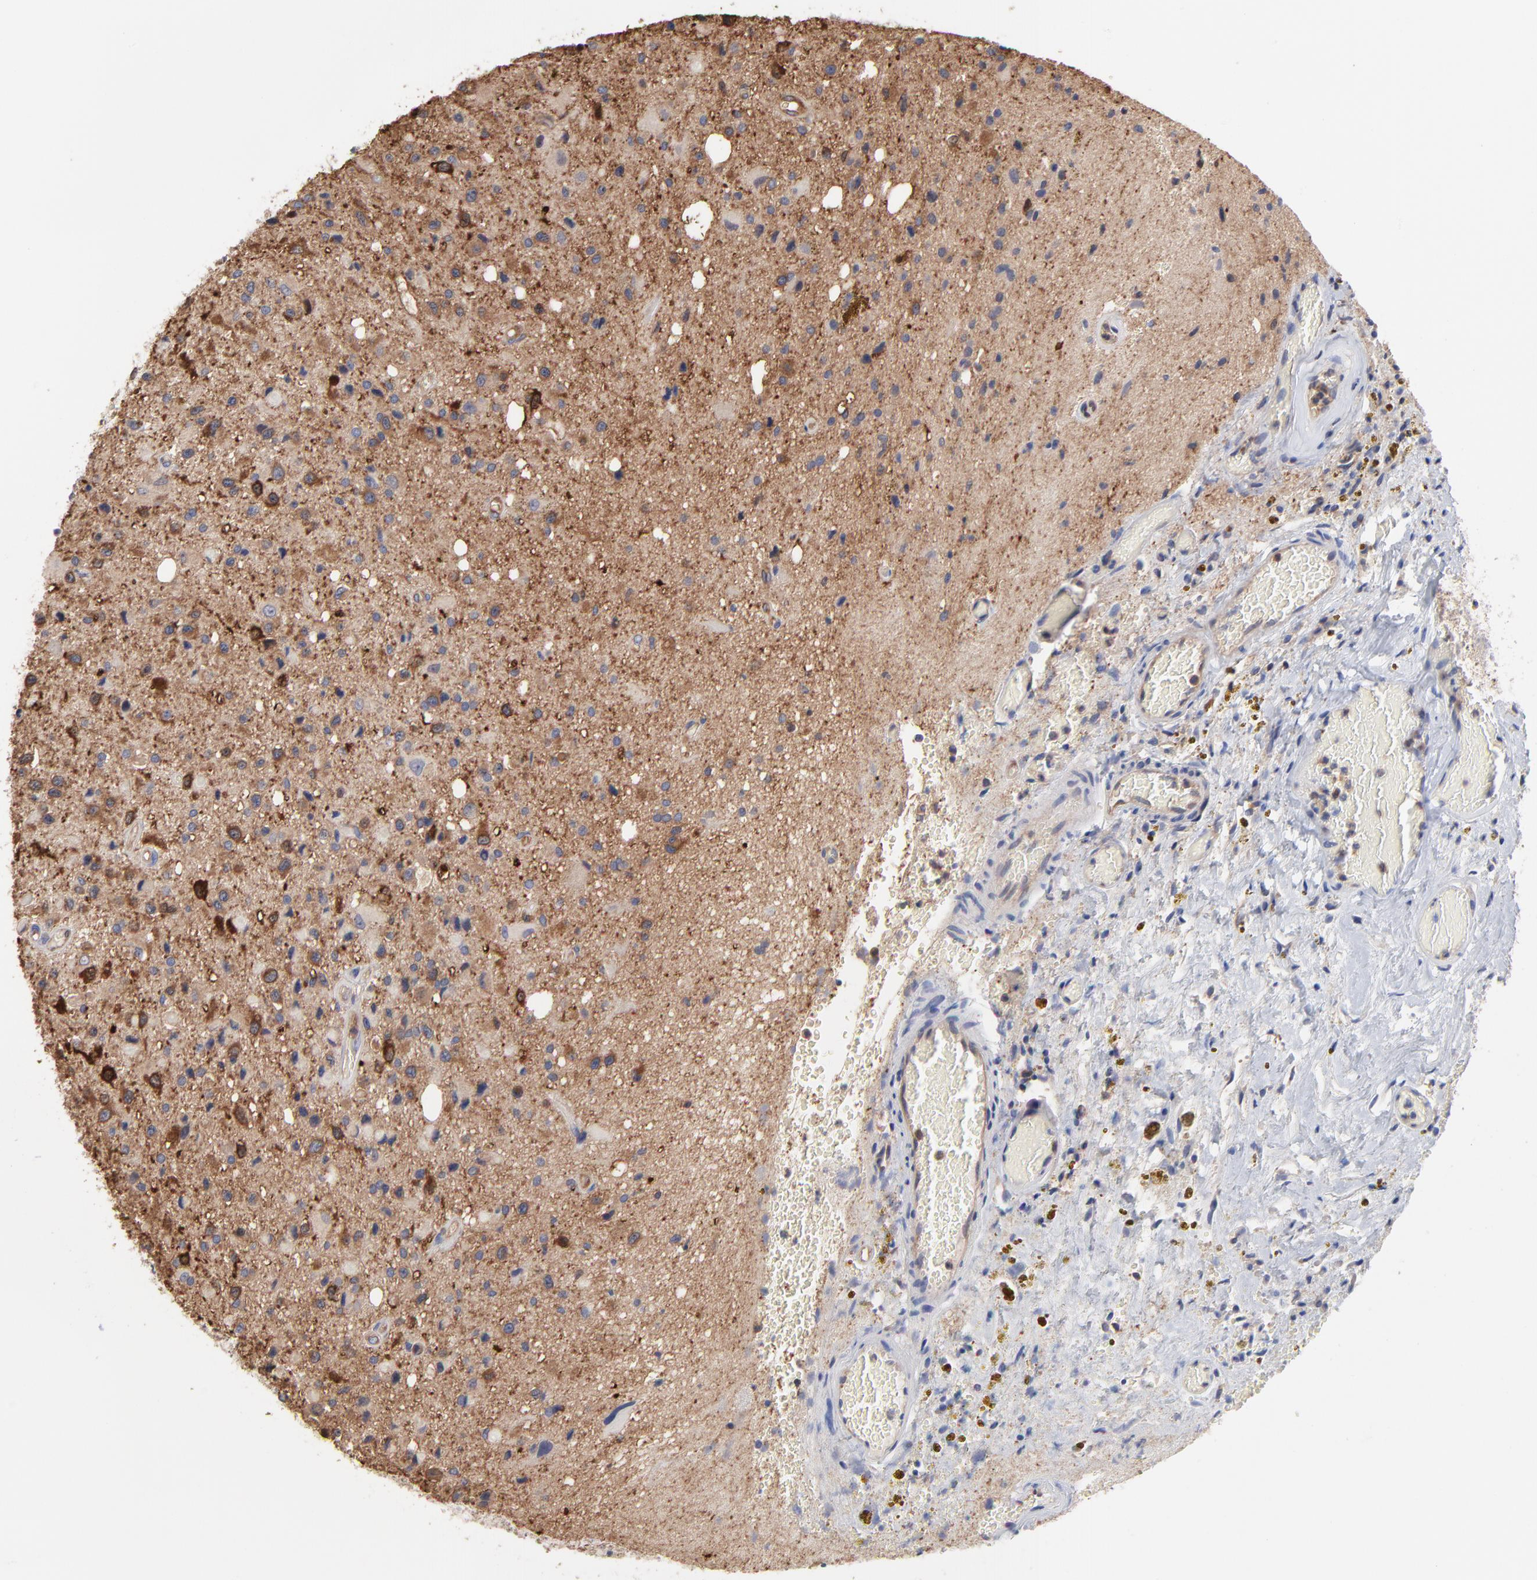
{"staining": {"intensity": "moderate", "quantity": "<25%", "location": "cytoplasmic/membranous"}, "tissue": "glioma", "cell_type": "Tumor cells", "image_type": "cancer", "snomed": [{"axis": "morphology", "description": "Glioma, malignant, Low grade"}, {"axis": "topography", "description": "Brain"}], "caption": "This histopathology image exhibits glioma stained with IHC to label a protein in brown. The cytoplasmic/membranous of tumor cells show moderate positivity for the protein. Nuclei are counter-stained blue.", "gene": "NFKBIA", "patient": {"sex": "male", "age": 58}}